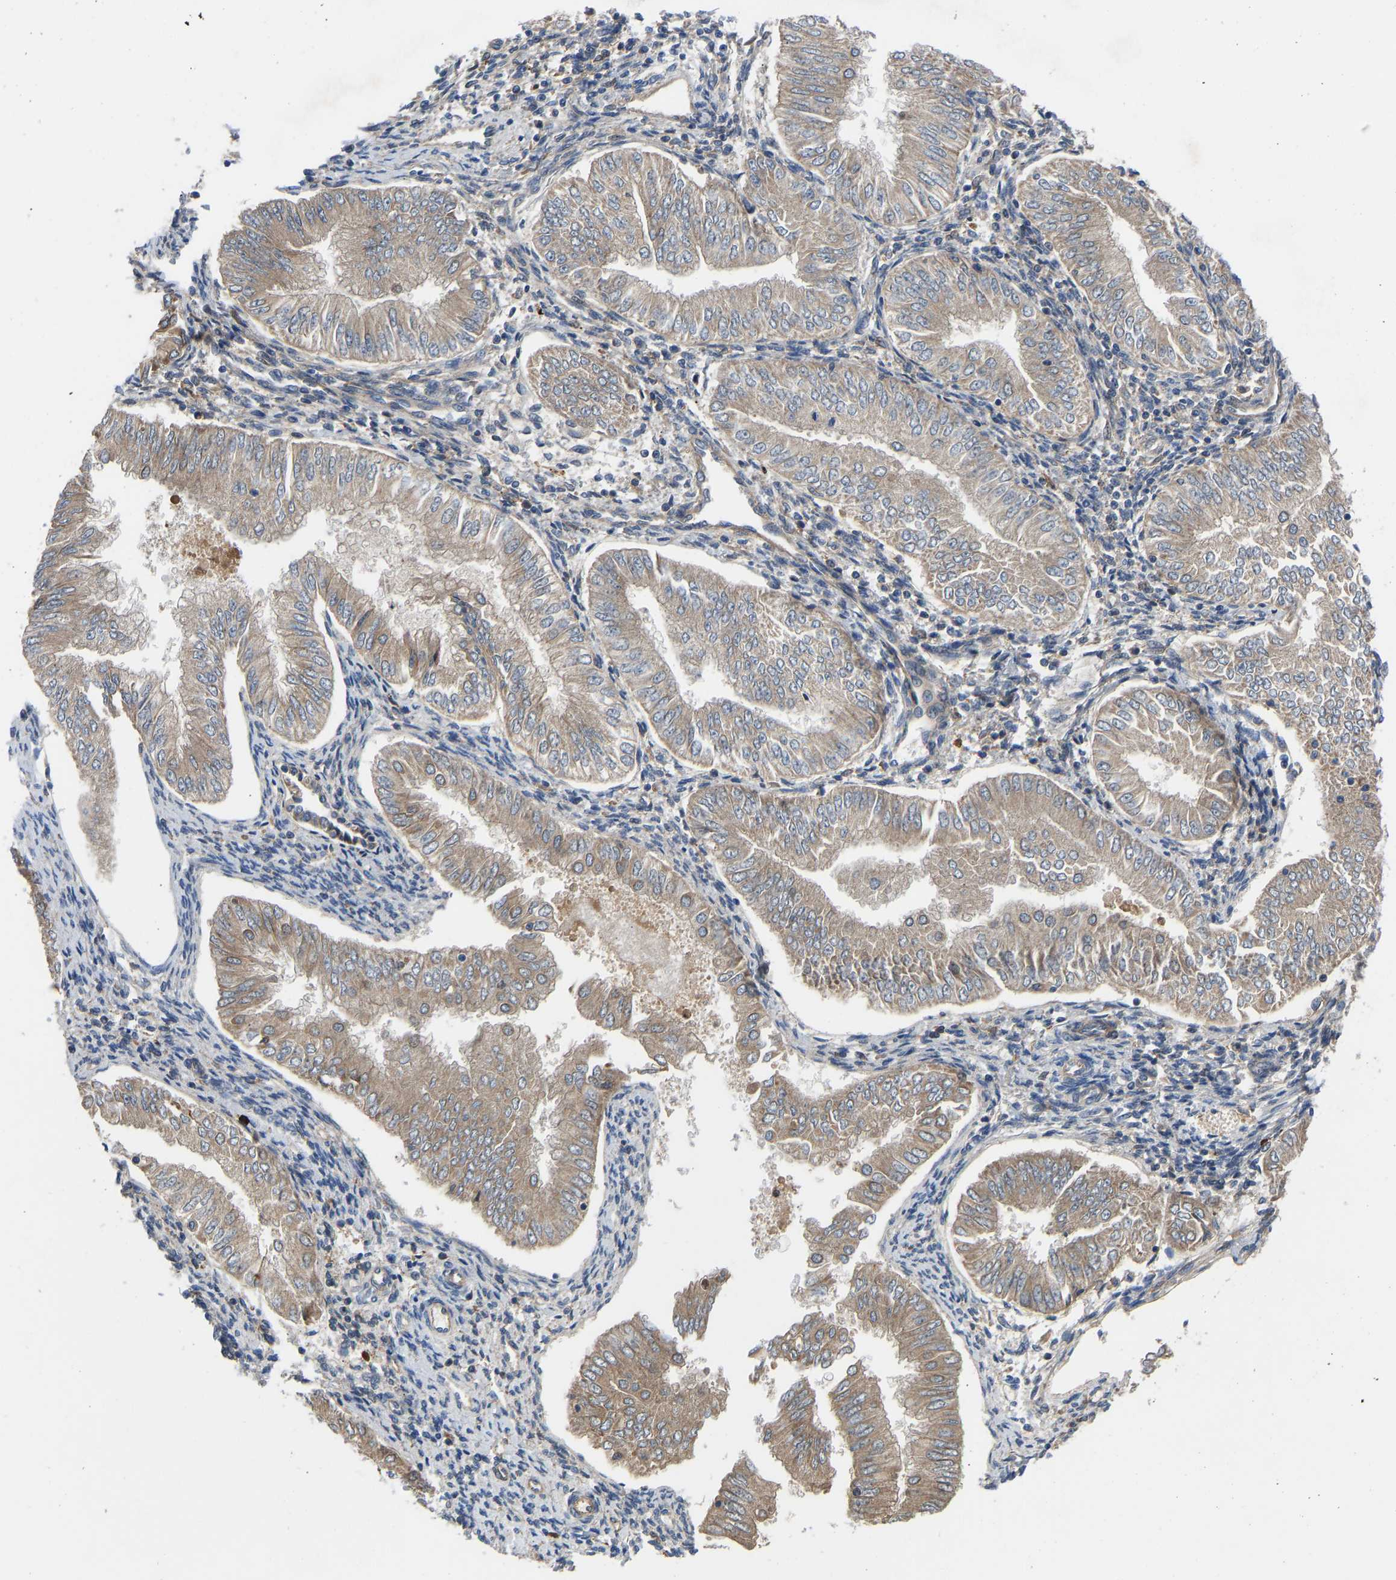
{"staining": {"intensity": "weak", "quantity": ">75%", "location": "cytoplasmic/membranous"}, "tissue": "endometrial cancer", "cell_type": "Tumor cells", "image_type": "cancer", "snomed": [{"axis": "morphology", "description": "Adenocarcinoma, NOS"}, {"axis": "topography", "description": "Endometrium"}], "caption": "Tumor cells reveal low levels of weak cytoplasmic/membranous staining in about >75% of cells in human endometrial adenocarcinoma. The protein of interest is shown in brown color, while the nuclei are stained blue.", "gene": "HSPG2", "patient": {"sex": "female", "age": 53}}